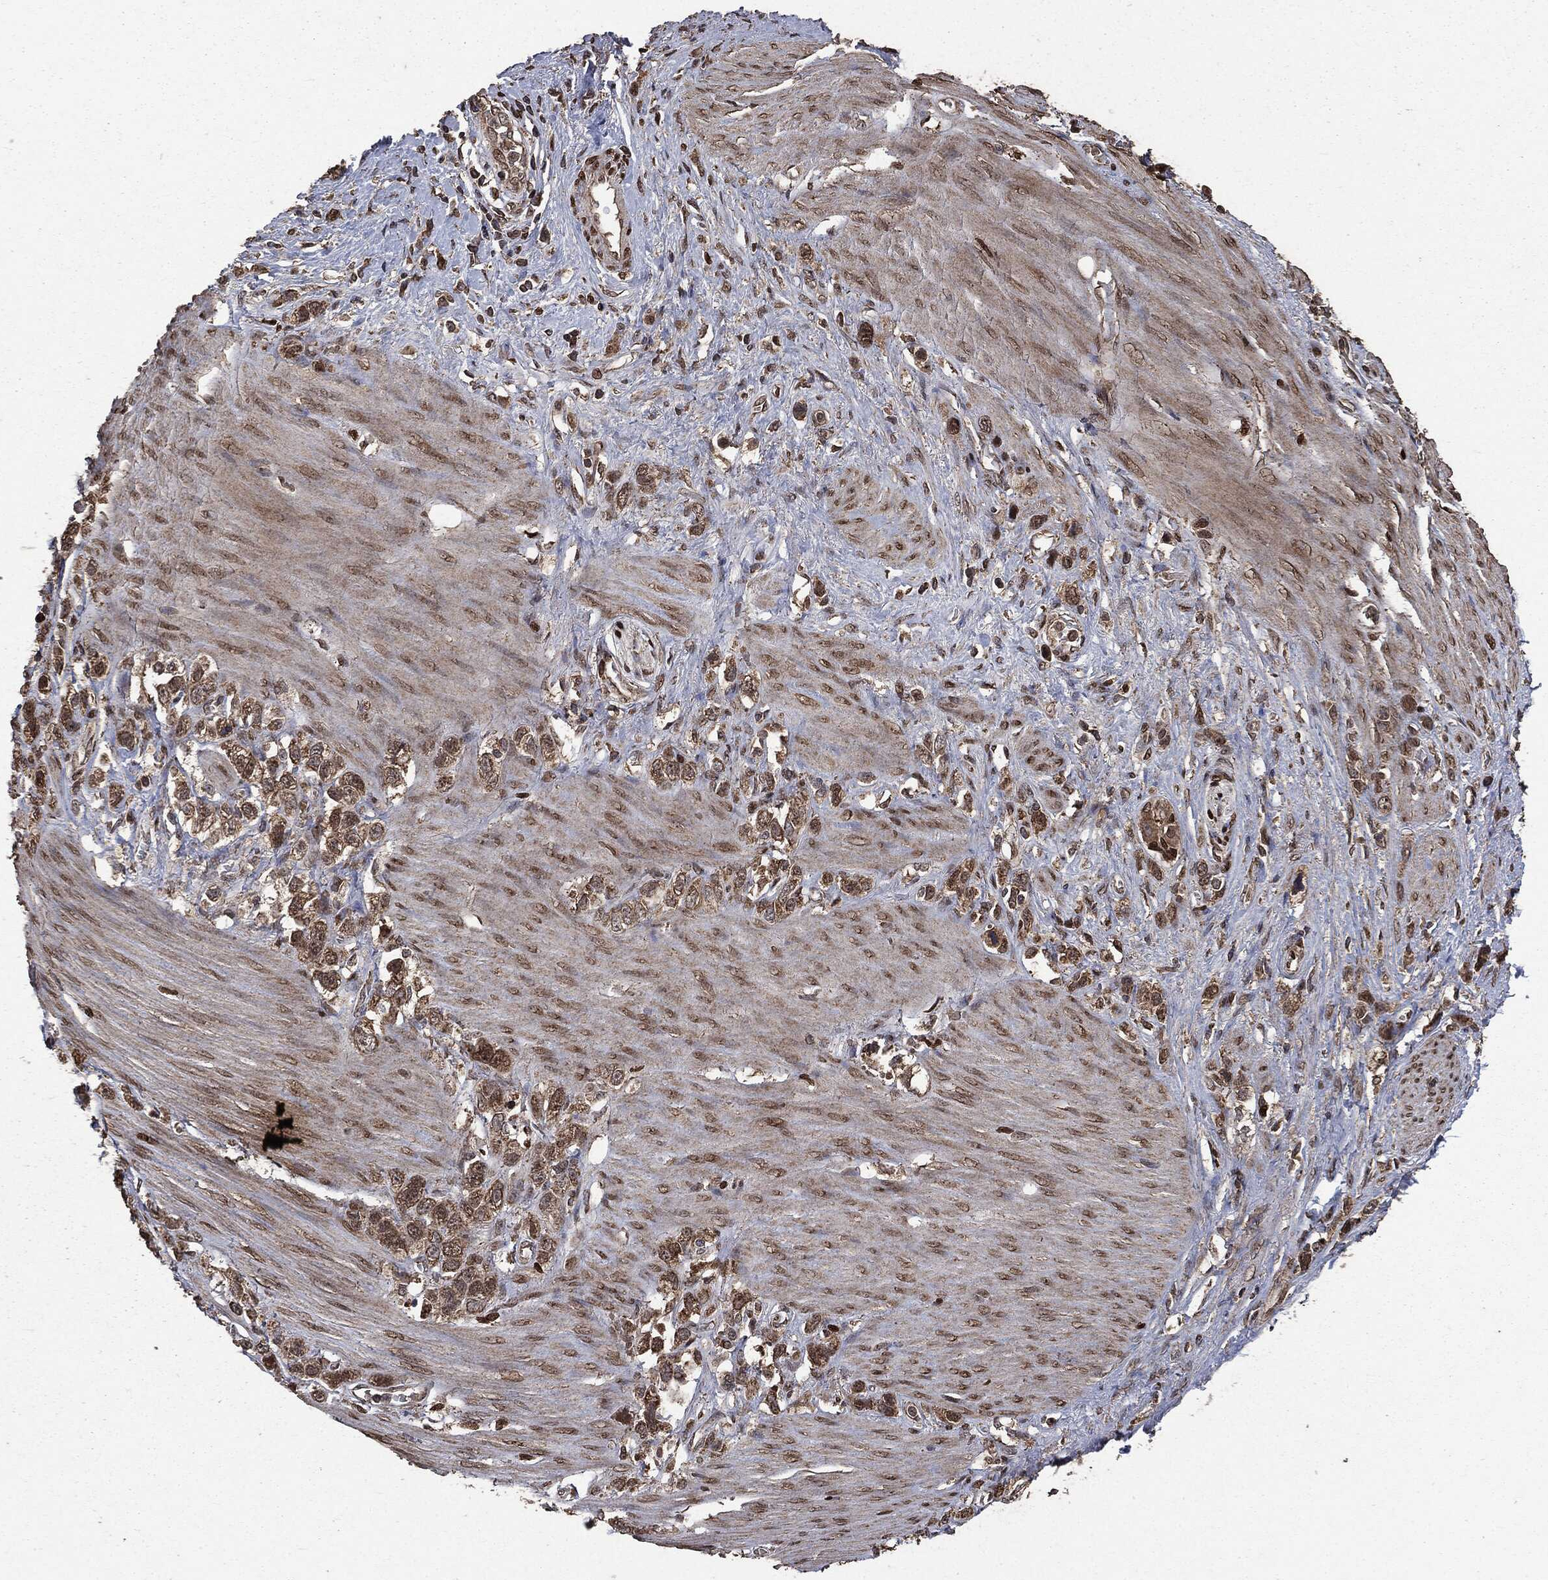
{"staining": {"intensity": "moderate", "quantity": ">75%", "location": "cytoplasmic/membranous"}, "tissue": "stomach cancer", "cell_type": "Tumor cells", "image_type": "cancer", "snomed": [{"axis": "morphology", "description": "Adenocarcinoma, NOS"}, {"axis": "topography", "description": "Stomach"}], "caption": "The image exhibits staining of adenocarcinoma (stomach), revealing moderate cytoplasmic/membranous protein positivity (brown color) within tumor cells. (DAB IHC with brightfield microscopy, high magnification).", "gene": "PPP6R2", "patient": {"sex": "female", "age": 65}}